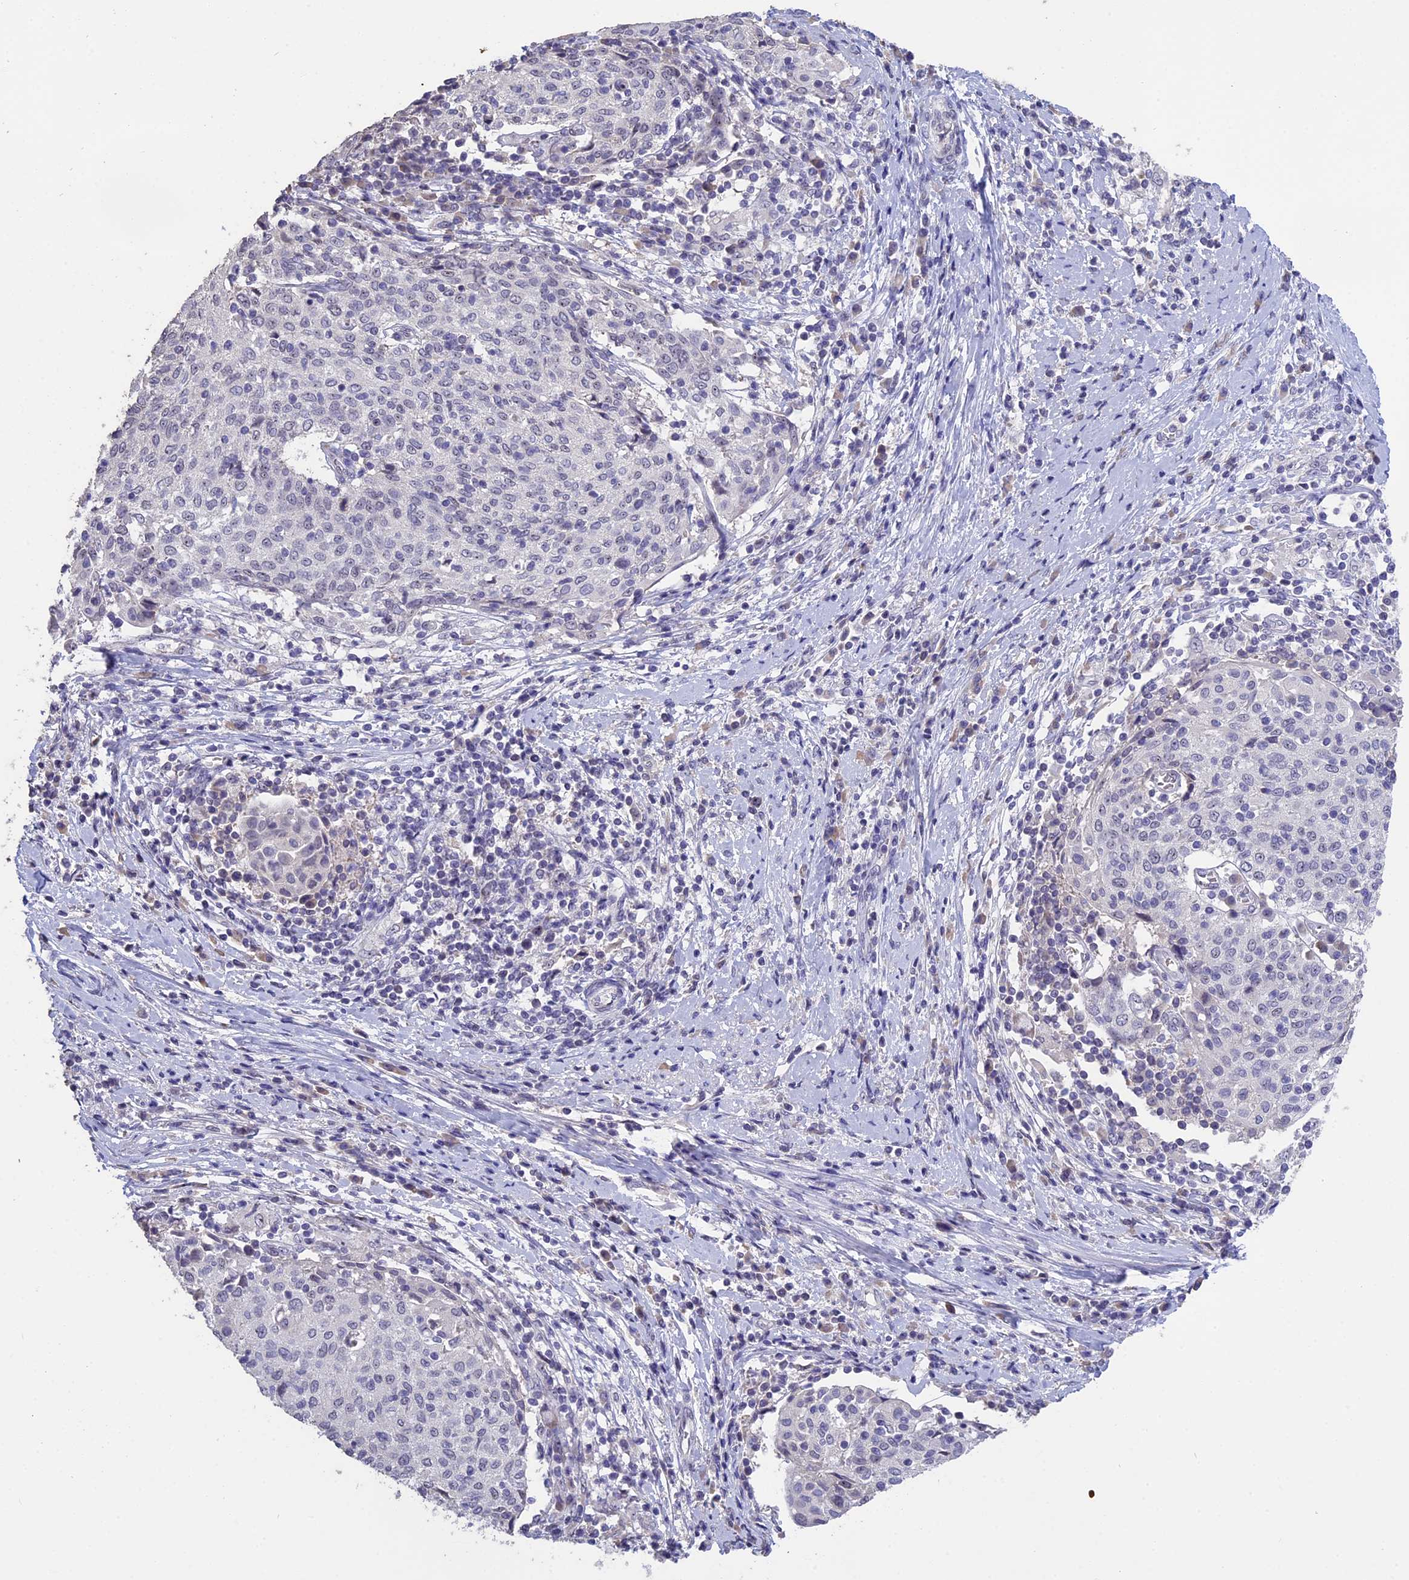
{"staining": {"intensity": "negative", "quantity": "none", "location": "none"}, "tissue": "cervical cancer", "cell_type": "Tumor cells", "image_type": "cancer", "snomed": [{"axis": "morphology", "description": "Squamous cell carcinoma, NOS"}, {"axis": "topography", "description": "Cervix"}], "caption": "Micrograph shows no protein positivity in tumor cells of cervical cancer tissue.", "gene": "KNOP1", "patient": {"sex": "female", "age": 52}}